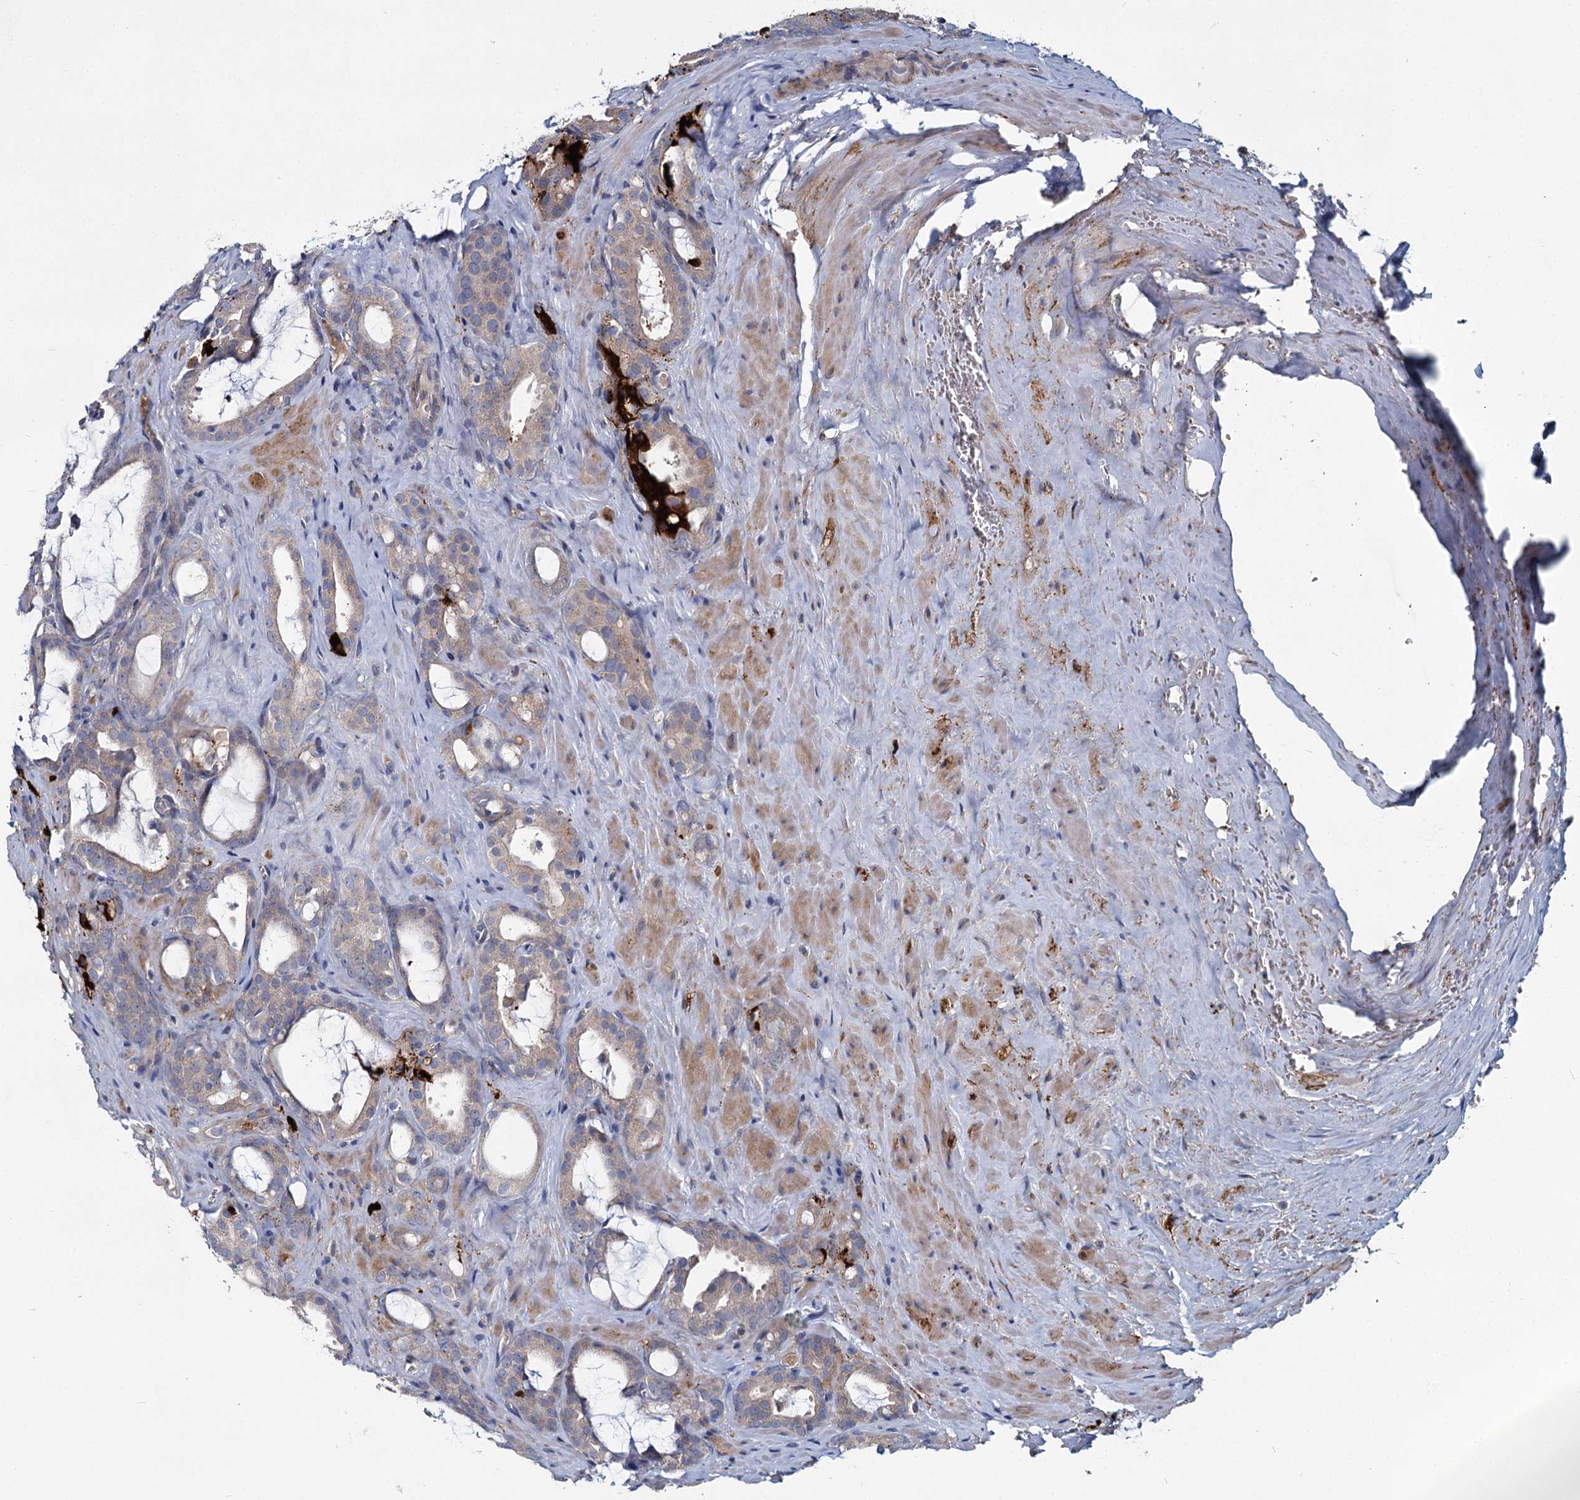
{"staining": {"intensity": "weak", "quantity": "25%-75%", "location": "cytoplasmic/membranous"}, "tissue": "prostate cancer", "cell_type": "Tumor cells", "image_type": "cancer", "snomed": [{"axis": "morphology", "description": "Adenocarcinoma, High grade"}, {"axis": "topography", "description": "Prostate"}], "caption": "Immunohistochemistry (IHC) image of neoplastic tissue: human adenocarcinoma (high-grade) (prostate) stained using IHC demonstrates low levels of weak protein expression localized specifically in the cytoplasmic/membranous of tumor cells, appearing as a cytoplasmic/membranous brown color.", "gene": "DCUN1D2", "patient": {"sex": "male", "age": 72}}